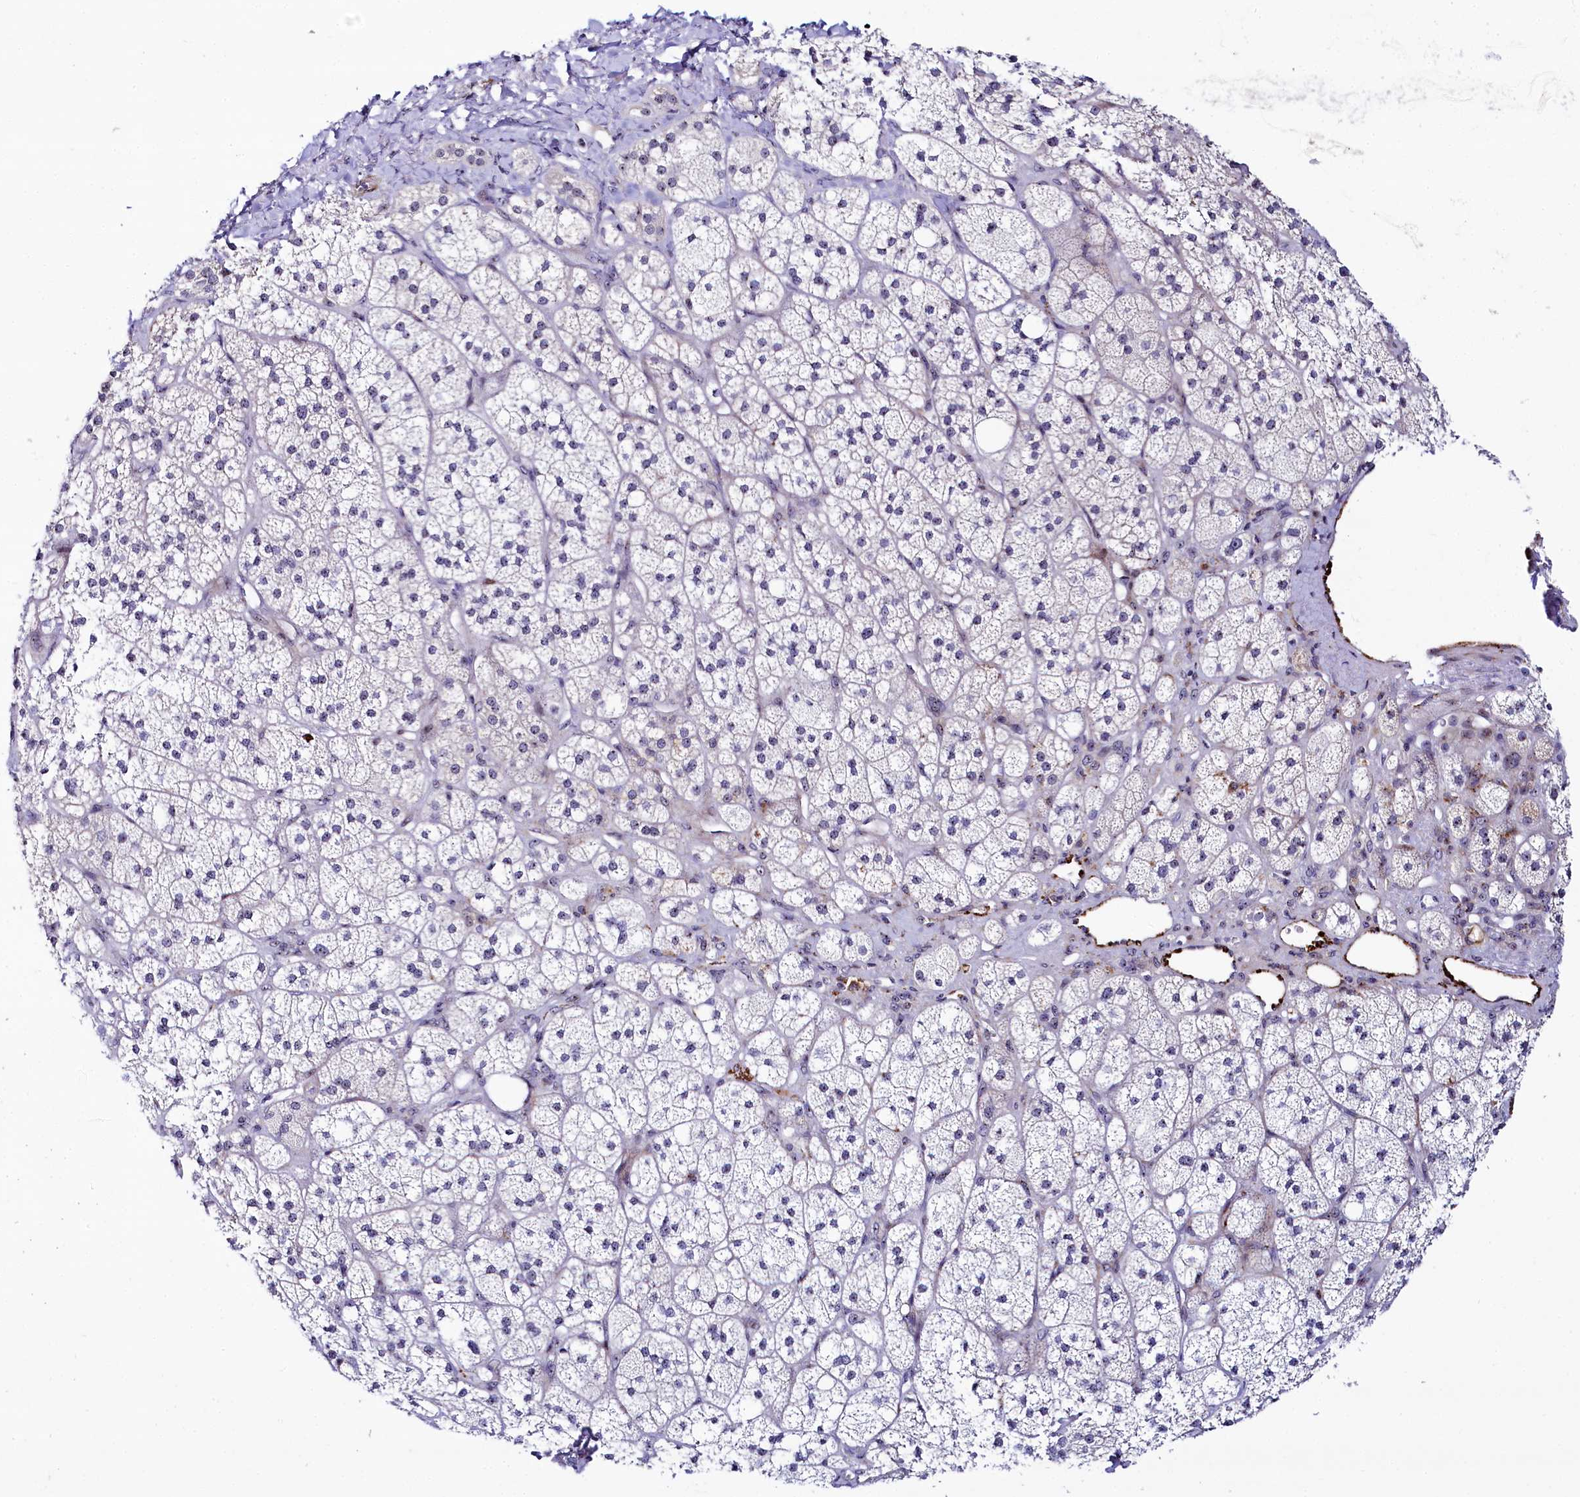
{"staining": {"intensity": "moderate", "quantity": "25%-75%", "location": "nuclear"}, "tissue": "adrenal gland", "cell_type": "Glandular cells", "image_type": "normal", "snomed": [{"axis": "morphology", "description": "Normal tissue, NOS"}, {"axis": "topography", "description": "Adrenal gland"}], "caption": "Protein staining reveals moderate nuclear positivity in about 25%-75% of glandular cells in benign adrenal gland.", "gene": "TCOF1", "patient": {"sex": "male", "age": 61}}